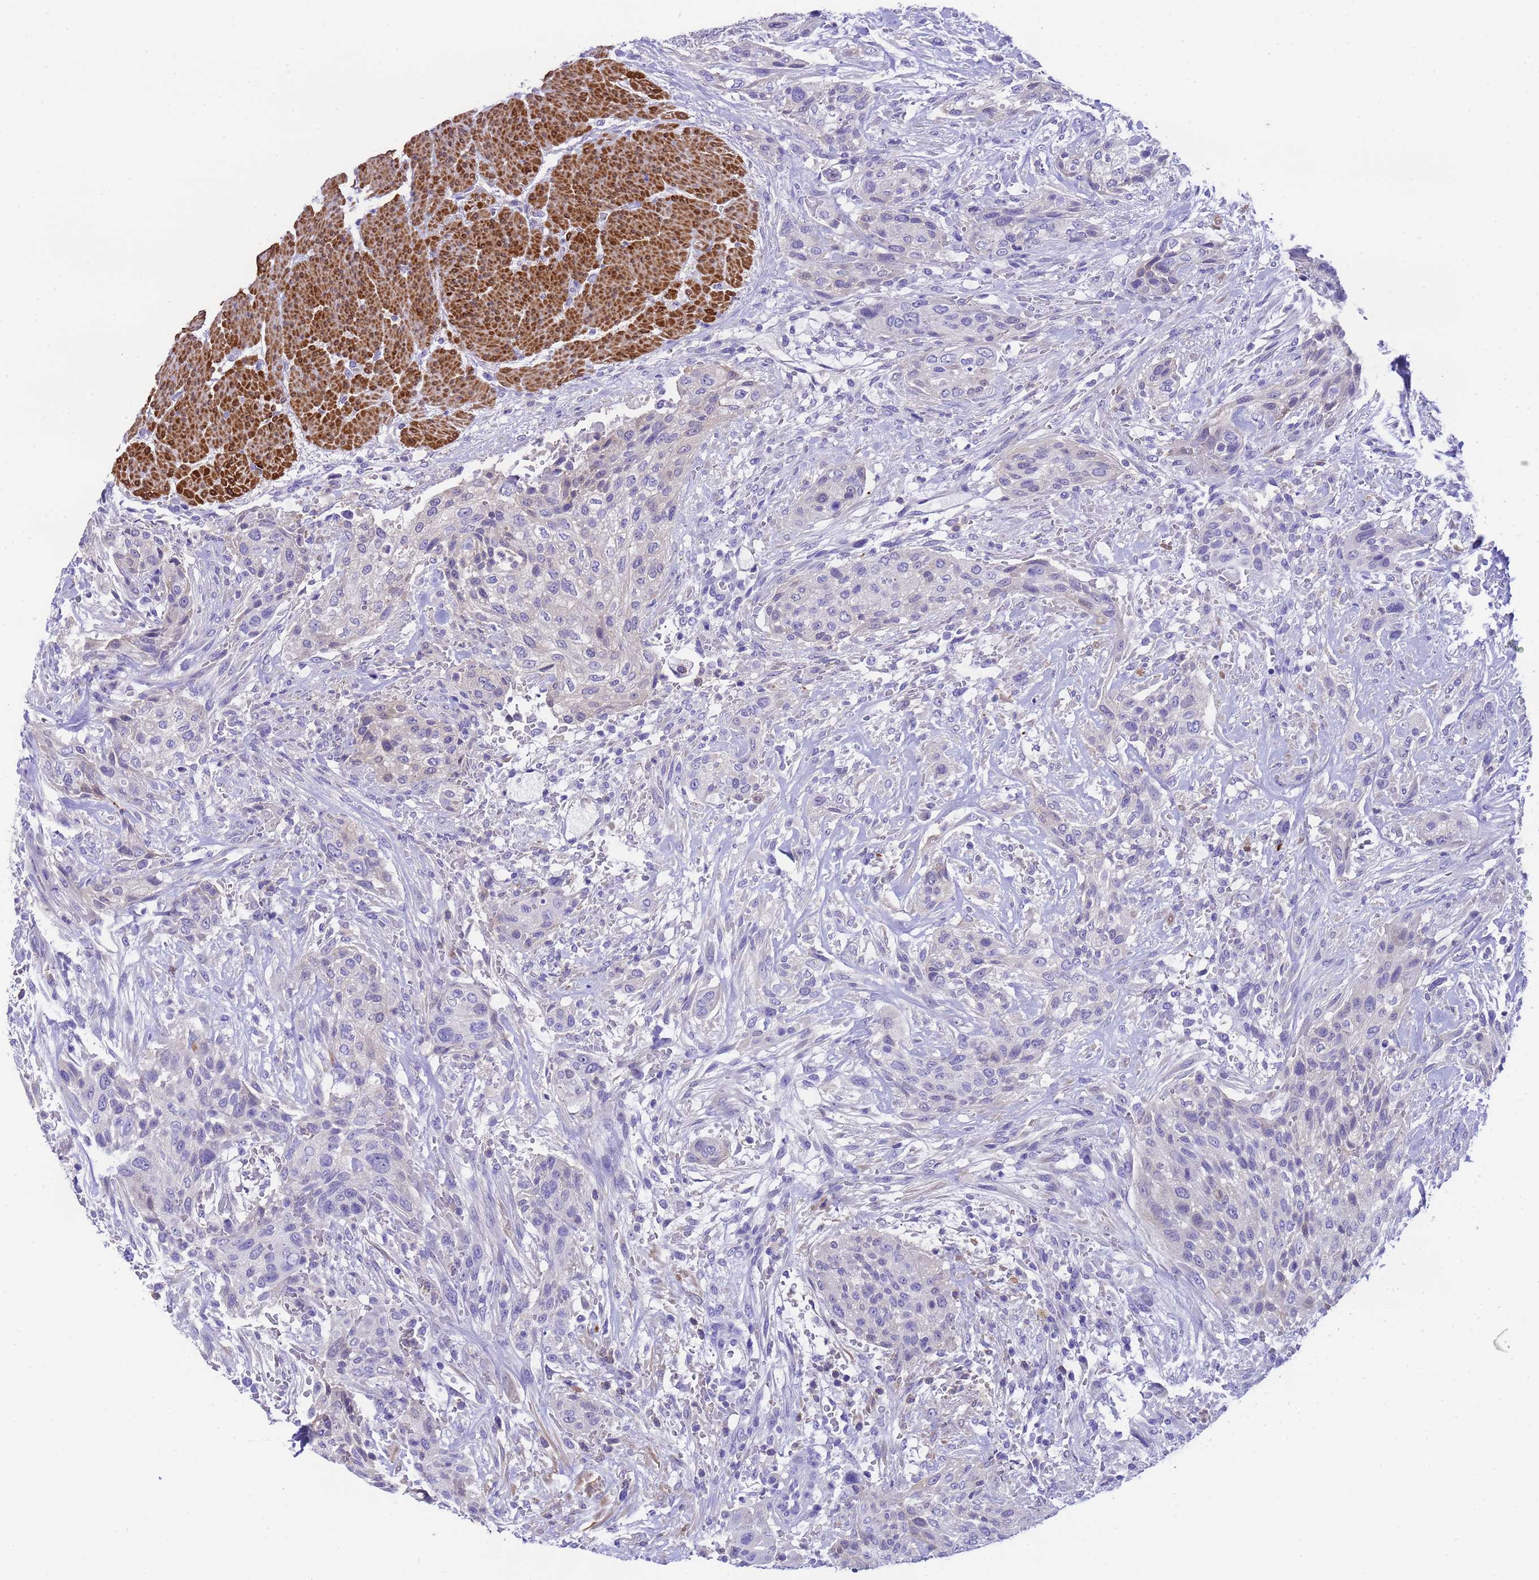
{"staining": {"intensity": "negative", "quantity": "none", "location": "none"}, "tissue": "urothelial cancer", "cell_type": "Tumor cells", "image_type": "cancer", "snomed": [{"axis": "morphology", "description": "Urothelial carcinoma, High grade"}, {"axis": "topography", "description": "Urinary bladder"}], "caption": "A micrograph of human urothelial cancer is negative for staining in tumor cells.", "gene": "USP38", "patient": {"sex": "male", "age": 35}}